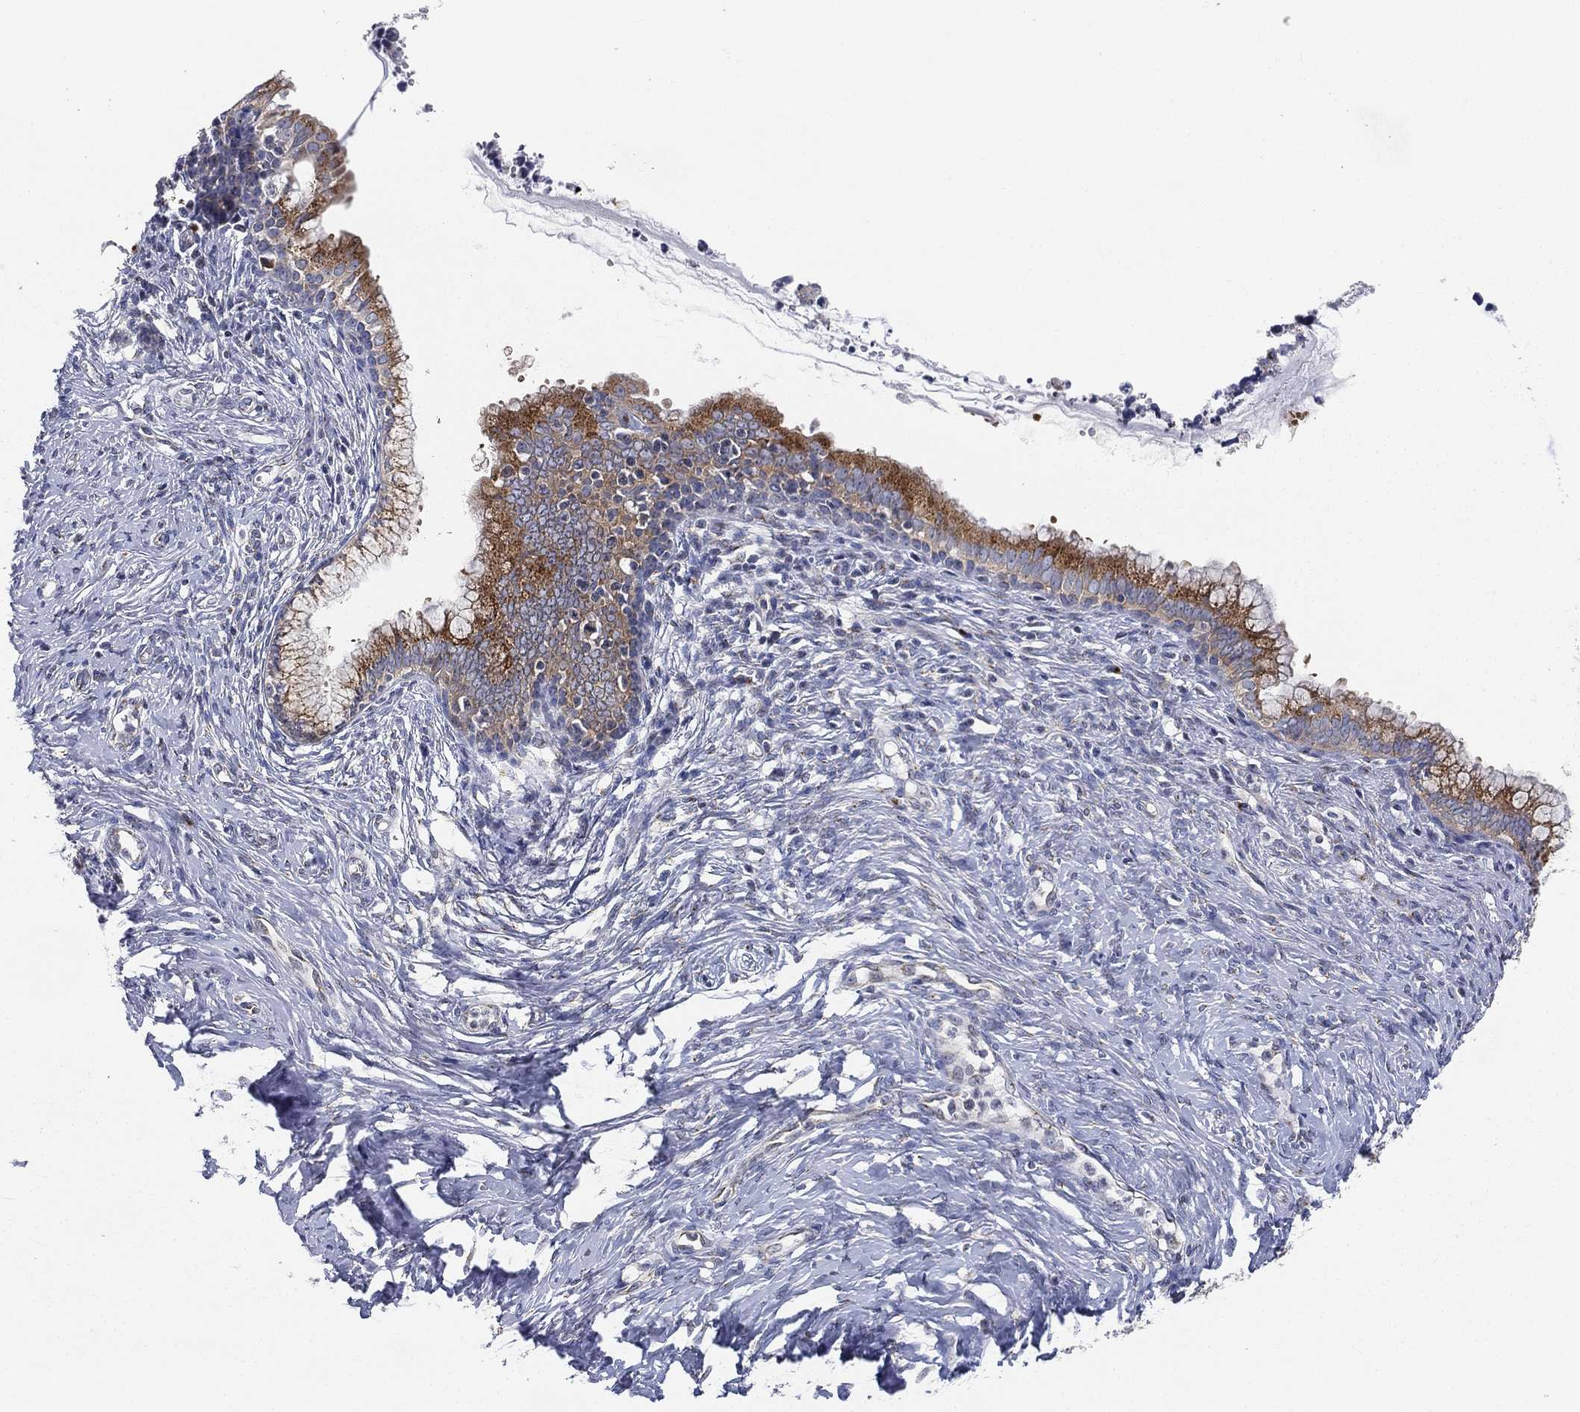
{"staining": {"intensity": "strong", "quantity": "25%-75%", "location": "cytoplasmic/membranous"}, "tissue": "cervical cancer", "cell_type": "Tumor cells", "image_type": "cancer", "snomed": [{"axis": "morphology", "description": "Squamous cell carcinoma, NOS"}, {"axis": "topography", "description": "Cervix"}], "caption": "Immunohistochemistry (IHC) of cervical cancer (squamous cell carcinoma) exhibits high levels of strong cytoplasmic/membranous positivity in approximately 25%-75% of tumor cells.", "gene": "TICAM1", "patient": {"sex": "female", "age": 63}}